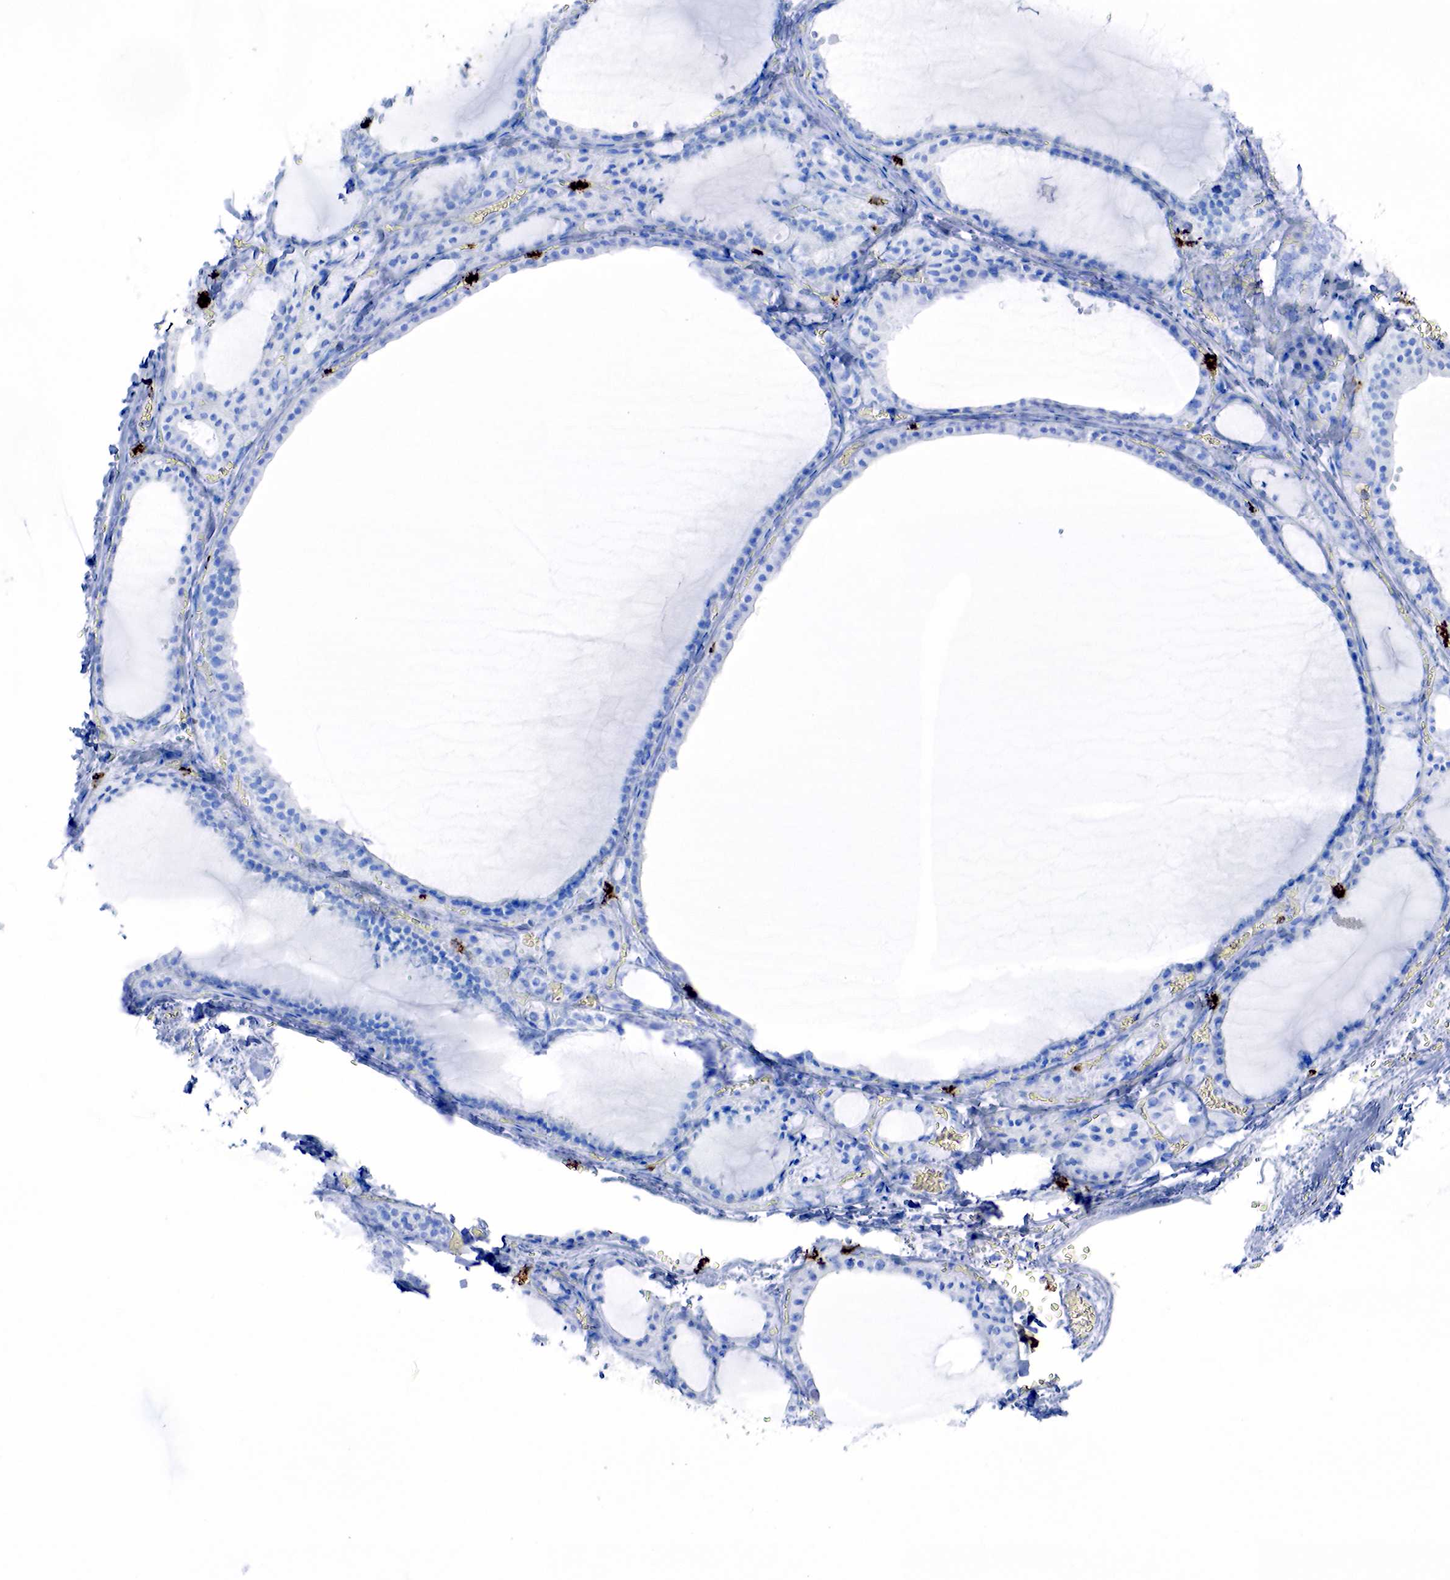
{"staining": {"intensity": "negative", "quantity": "none", "location": "none"}, "tissue": "thyroid gland", "cell_type": "Glandular cells", "image_type": "normal", "snomed": [{"axis": "morphology", "description": "Normal tissue, NOS"}, {"axis": "topography", "description": "Thyroid gland"}], "caption": "Immunohistochemistry image of unremarkable thyroid gland: human thyroid gland stained with DAB (3,3'-diaminobenzidine) exhibits no significant protein positivity in glandular cells.", "gene": "FUT4", "patient": {"sex": "female", "age": 55}}